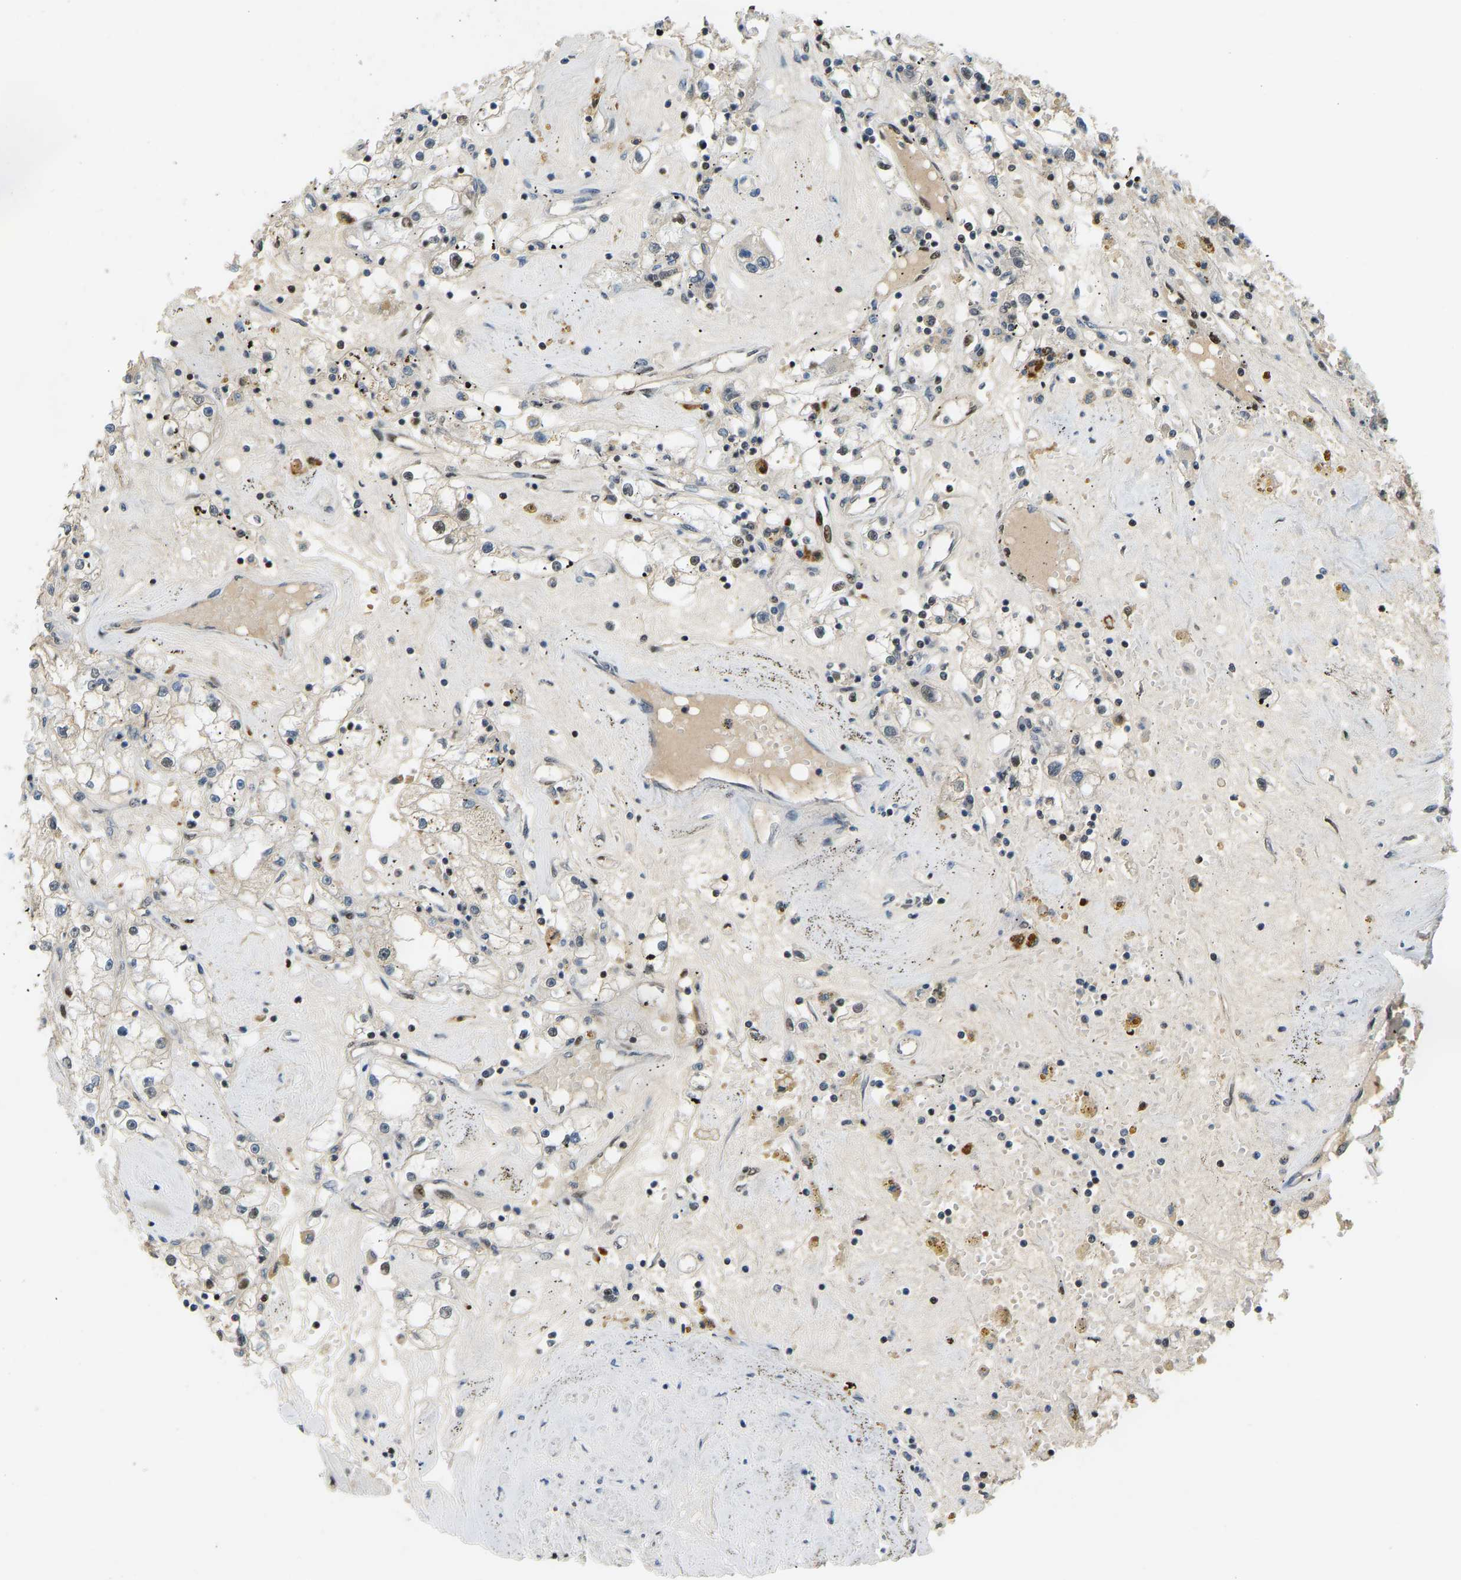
{"staining": {"intensity": "moderate", "quantity": "<25%", "location": "nuclear"}, "tissue": "renal cancer", "cell_type": "Tumor cells", "image_type": "cancer", "snomed": [{"axis": "morphology", "description": "Adenocarcinoma, NOS"}, {"axis": "topography", "description": "Kidney"}], "caption": "A photomicrograph of renal adenocarcinoma stained for a protein shows moderate nuclear brown staining in tumor cells. (Stains: DAB in brown, nuclei in blue, Microscopy: brightfield microscopy at high magnification).", "gene": "FOXK1", "patient": {"sex": "male", "age": 56}}